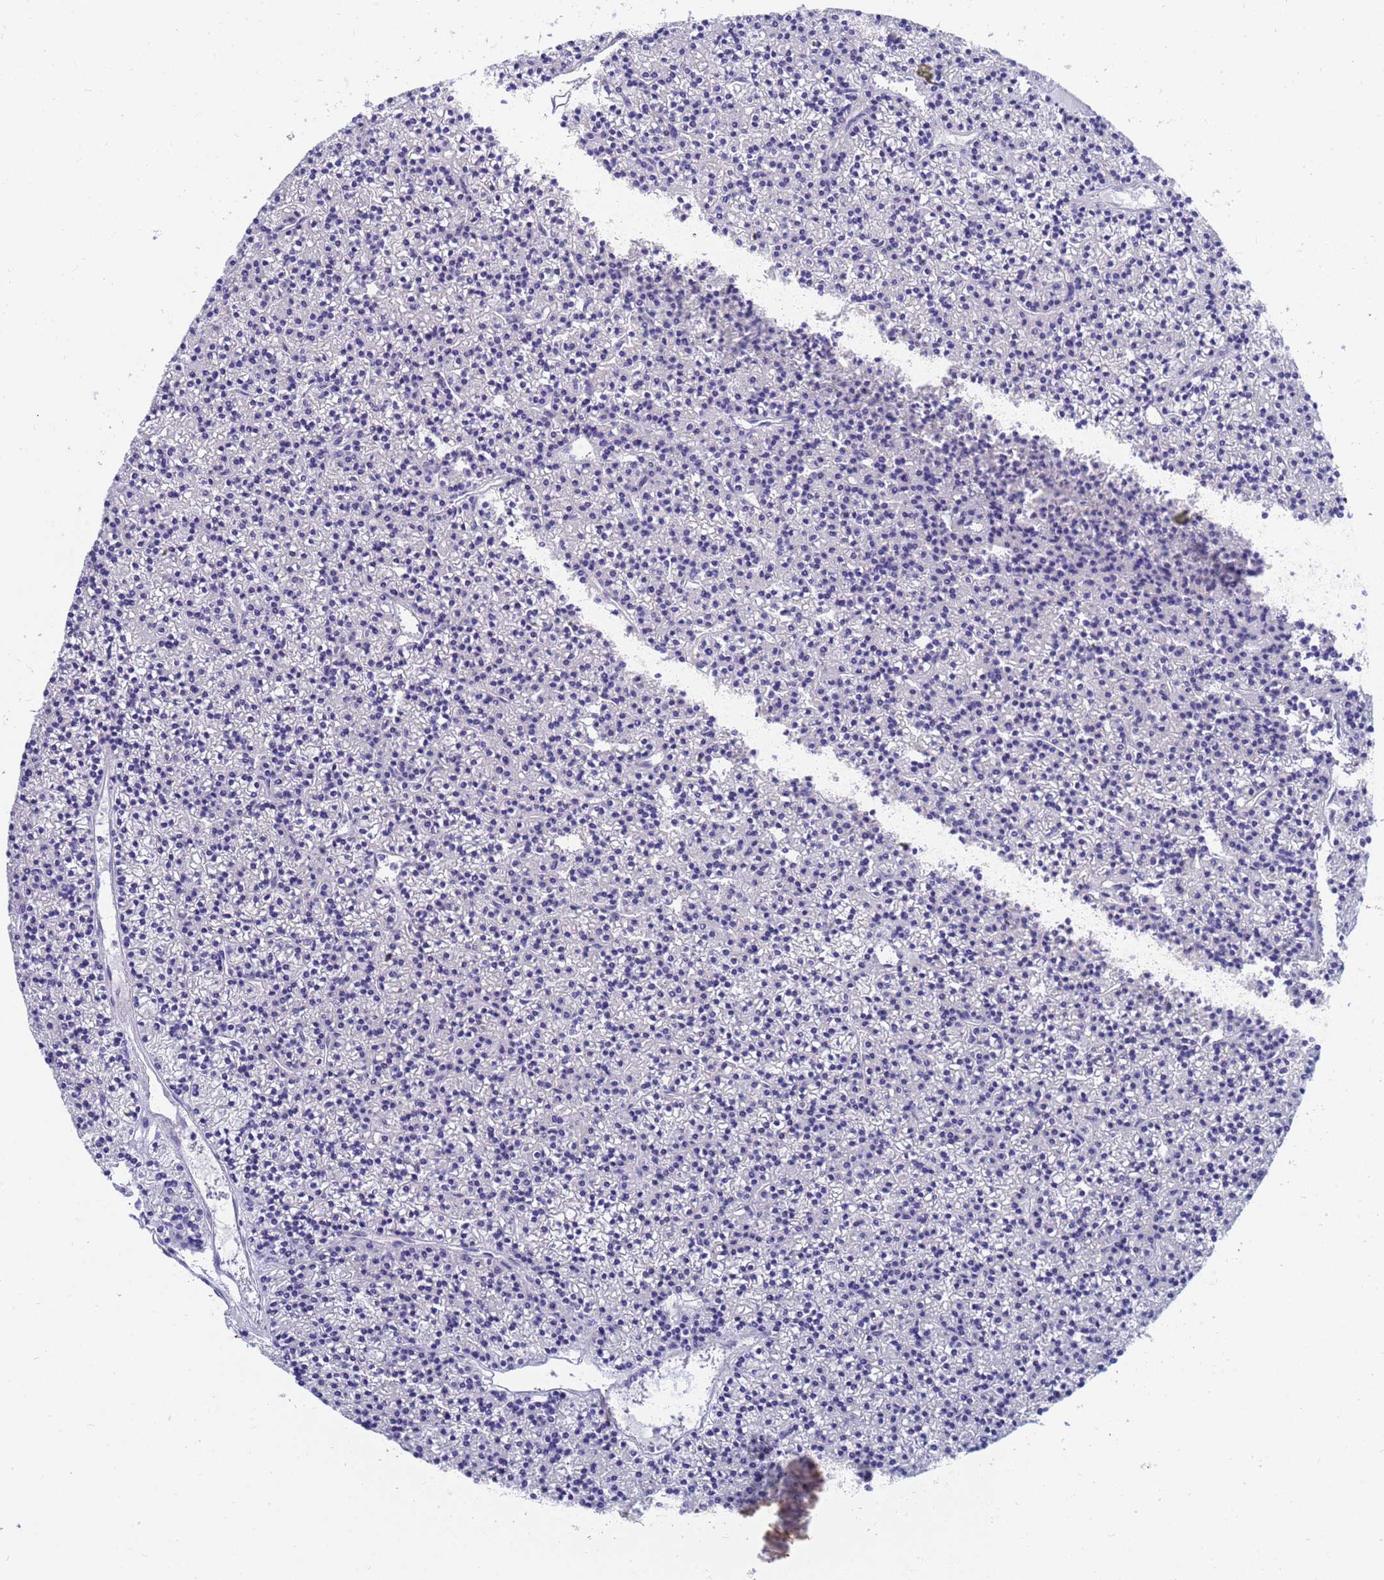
{"staining": {"intensity": "negative", "quantity": "none", "location": "none"}, "tissue": "parathyroid gland", "cell_type": "Glandular cells", "image_type": "normal", "snomed": [{"axis": "morphology", "description": "Normal tissue, NOS"}, {"axis": "topography", "description": "Parathyroid gland"}], "caption": "Parathyroid gland was stained to show a protein in brown. There is no significant staining in glandular cells. Brightfield microscopy of immunohistochemistry (IHC) stained with DAB (brown) and hematoxylin (blue), captured at high magnification.", "gene": "SDR39U1", "patient": {"sex": "female", "age": 45}}